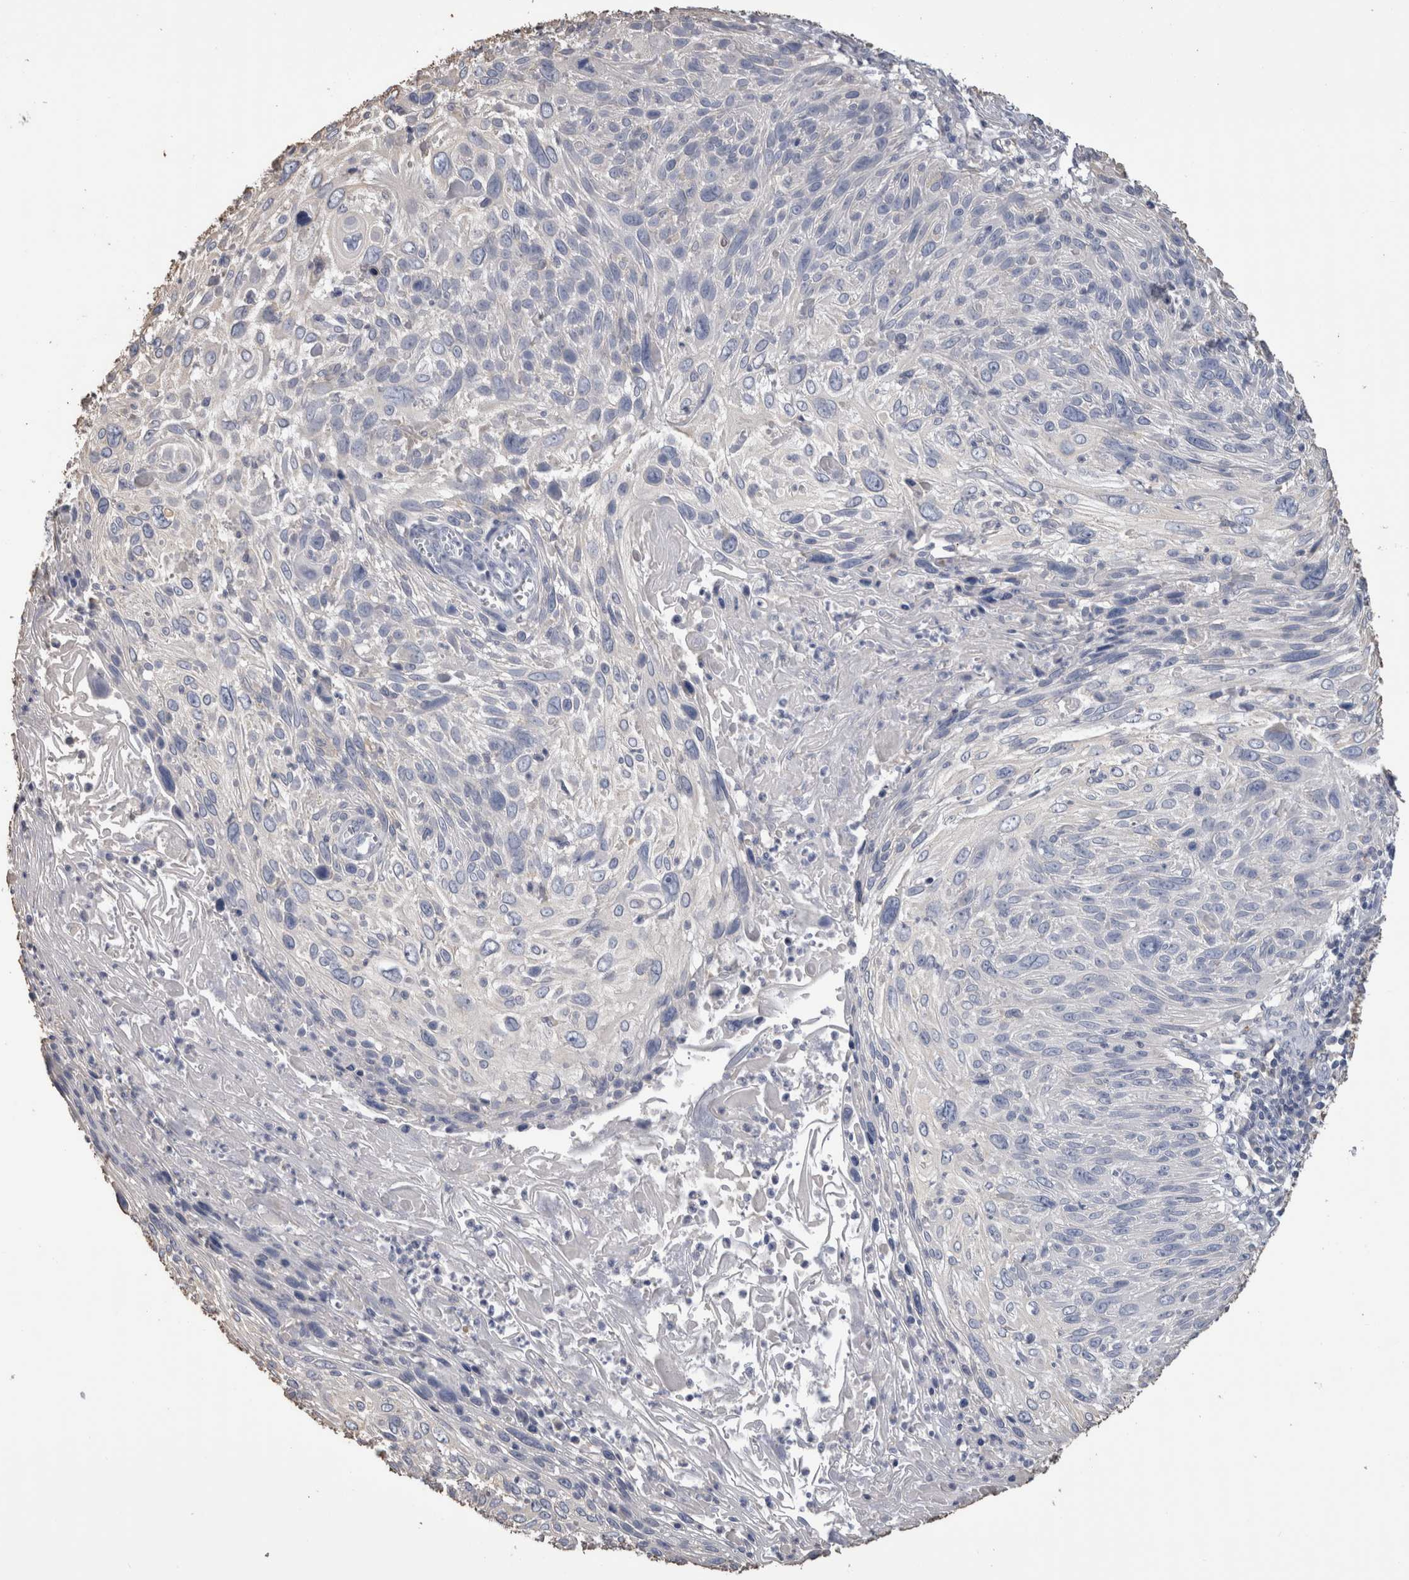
{"staining": {"intensity": "negative", "quantity": "none", "location": "none"}, "tissue": "cervical cancer", "cell_type": "Tumor cells", "image_type": "cancer", "snomed": [{"axis": "morphology", "description": "Squamous cell carcinoma, NOS"}, {"axis": "topography", "description": "Cervix"}], "caption": "Tumor cells are negative for brown protein staining in squamous cell carcinoma (cervical).", "gene": "SCRN1", "patient": {"sex": "female", "age": 51}}